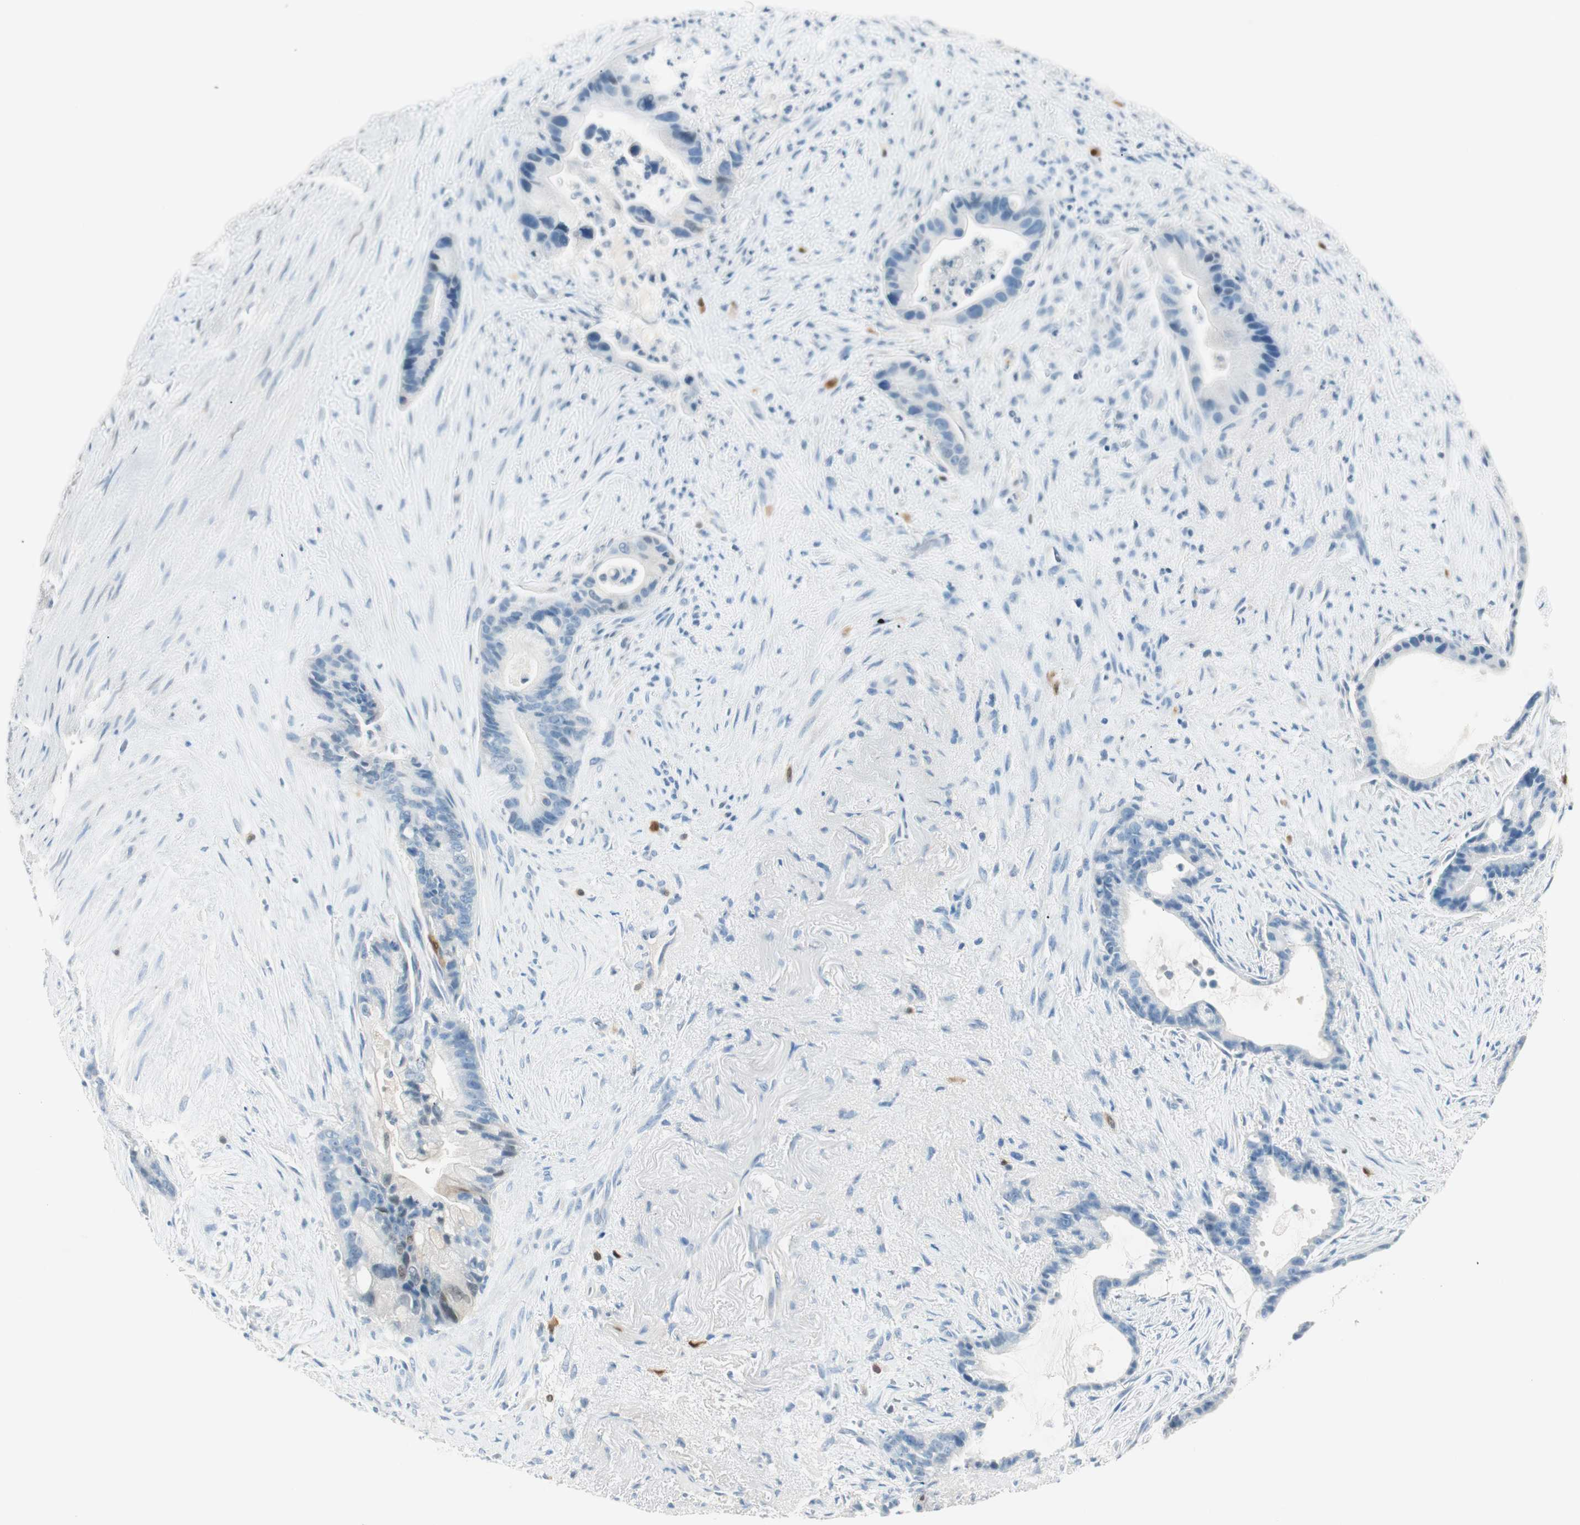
{"staining": {"intensity": "negative", "quantity": "none", "location": "none"}, "tissue": "liver cancer", "cell_type": "Tumor cells", "image_type": "cancer", "snomed": [{"axis": "morphology", "description": "Cholangiocarcinoma"}, {"axis": "topography", "description": "Liver"}], "caption": "DAB immunohistochemical staining of human liver cancer displays no significant staining in tumor cells.", "gene": "HPGD", "patient": {"sex": "female", "age": 55}}